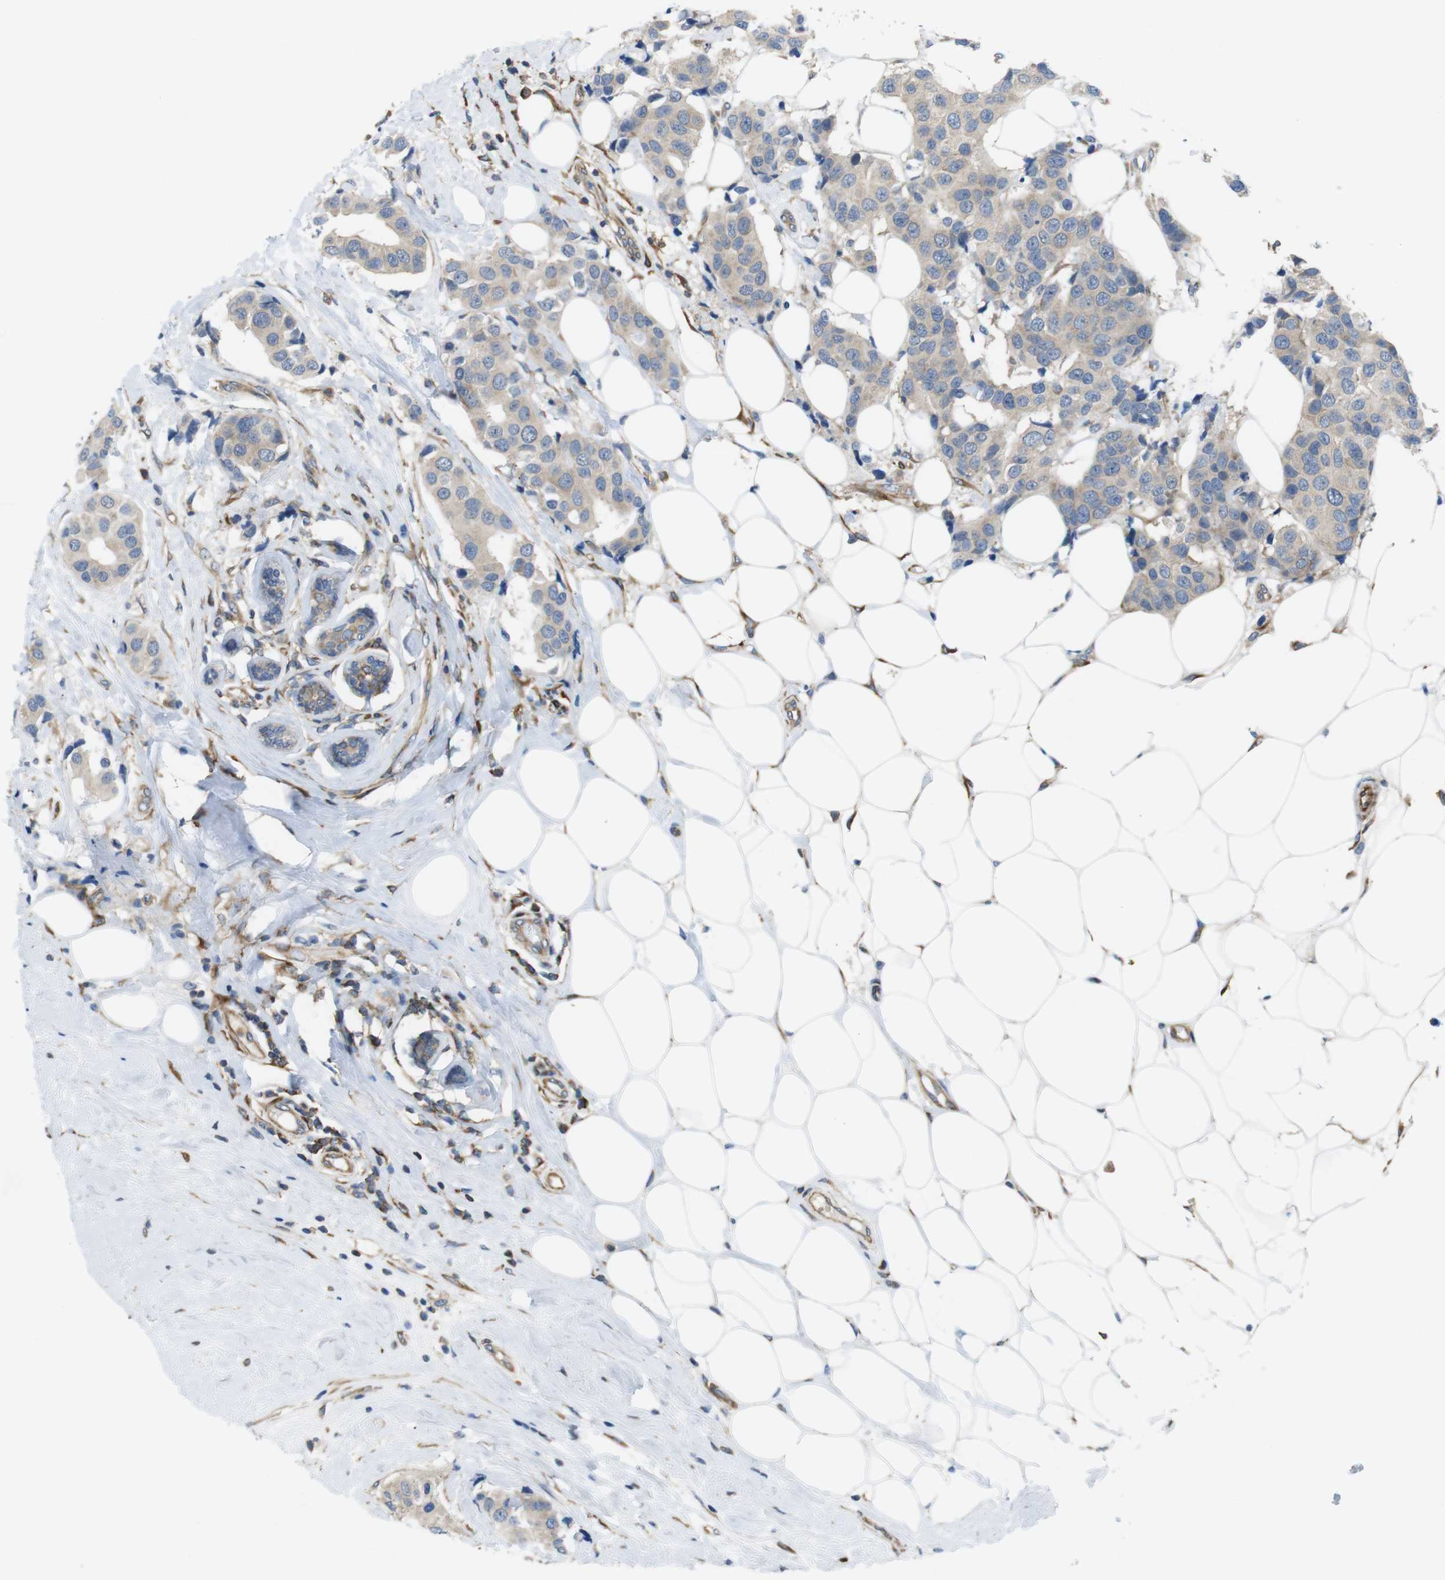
{"staining": {"intensity": "weak", "quantity": ">75%", "location": "cytoplasmic/membranous"}, "tissue": "breast cancer", "cell_type": "Tumor cells", "image_type": "cancer", "snomed": [{"axis": "morphology", "description": "Normal tissue, NOS"}, {"axis": "morphology", "description": "Duct carcinoma"}, {"axis": "topography", "description": "Breast"}], "caption": "IHC (DAB (3,3'-diaminobenzidine)) staining of human breast infiltrating ductal carcinoma exhibits weak cytoplasmic/membranous protein expression in about >75% of tumor cells.", "gene": "DCLK1", "patient": {"sex": "female", "age": 39}}